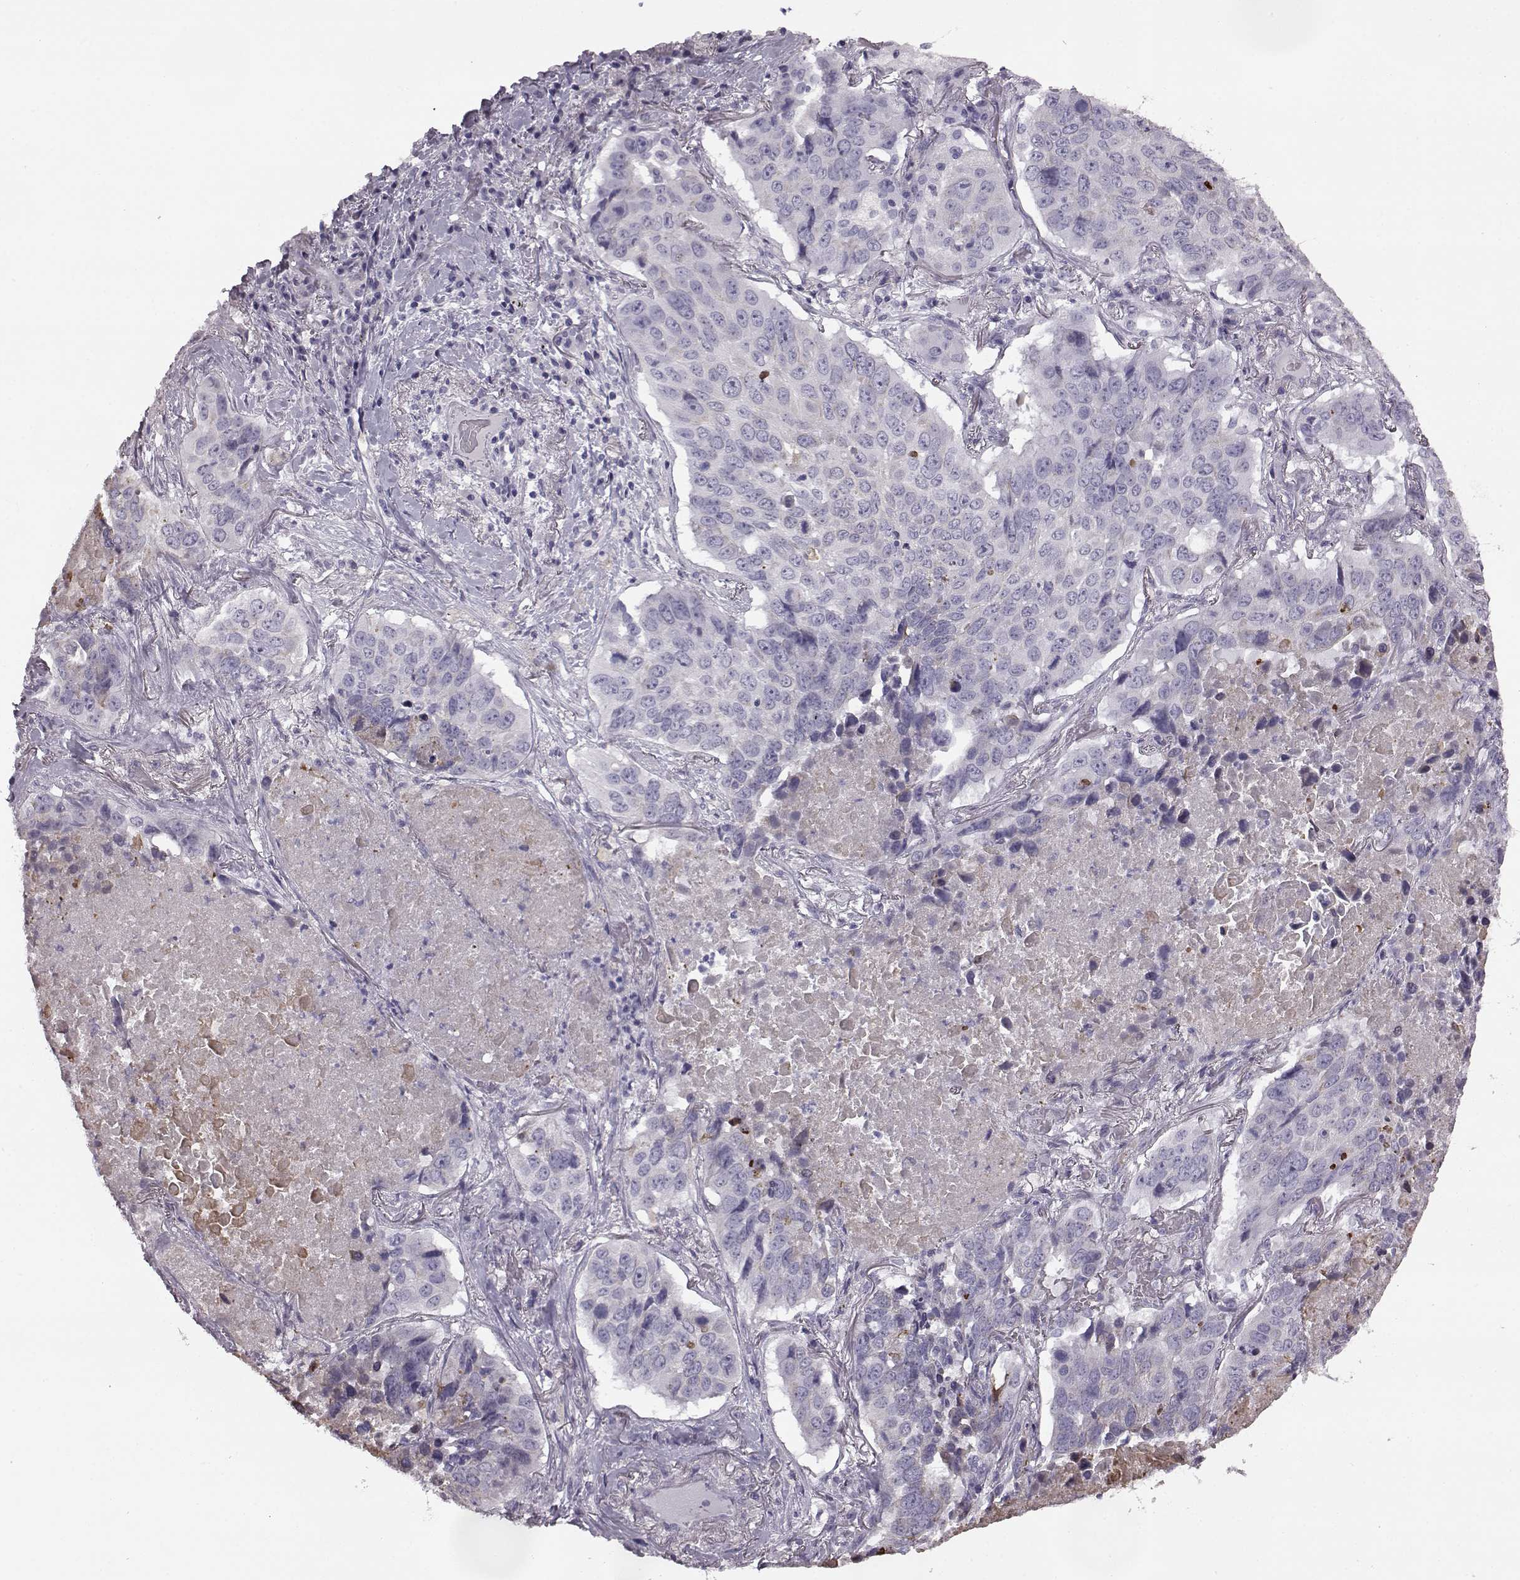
{"staining": {"intensity": "negative", "quantity": "none", "location": "none"}, "tissue": "lung cancer", "cell_type": "Tumor cells", "image_type": "cancer", "snomed": [{"axis": "morphology", "description": "Normal tissue, NOS"}, {"axis": "morphology", "description": "Squamous cell carcinoma, NOS"}, {"axis": "topography", "description": "Bronchus"}, {"axis": "topography", "description": "Lung"}], "caption": "A high-resolution photomicrograph shows IHC staining of lung cancer (squamous cell carcinoma), which displays no significant positivity in tumor cells.", "gene": "ODAD4", "patient": {"sex": "male", "age": 64}}